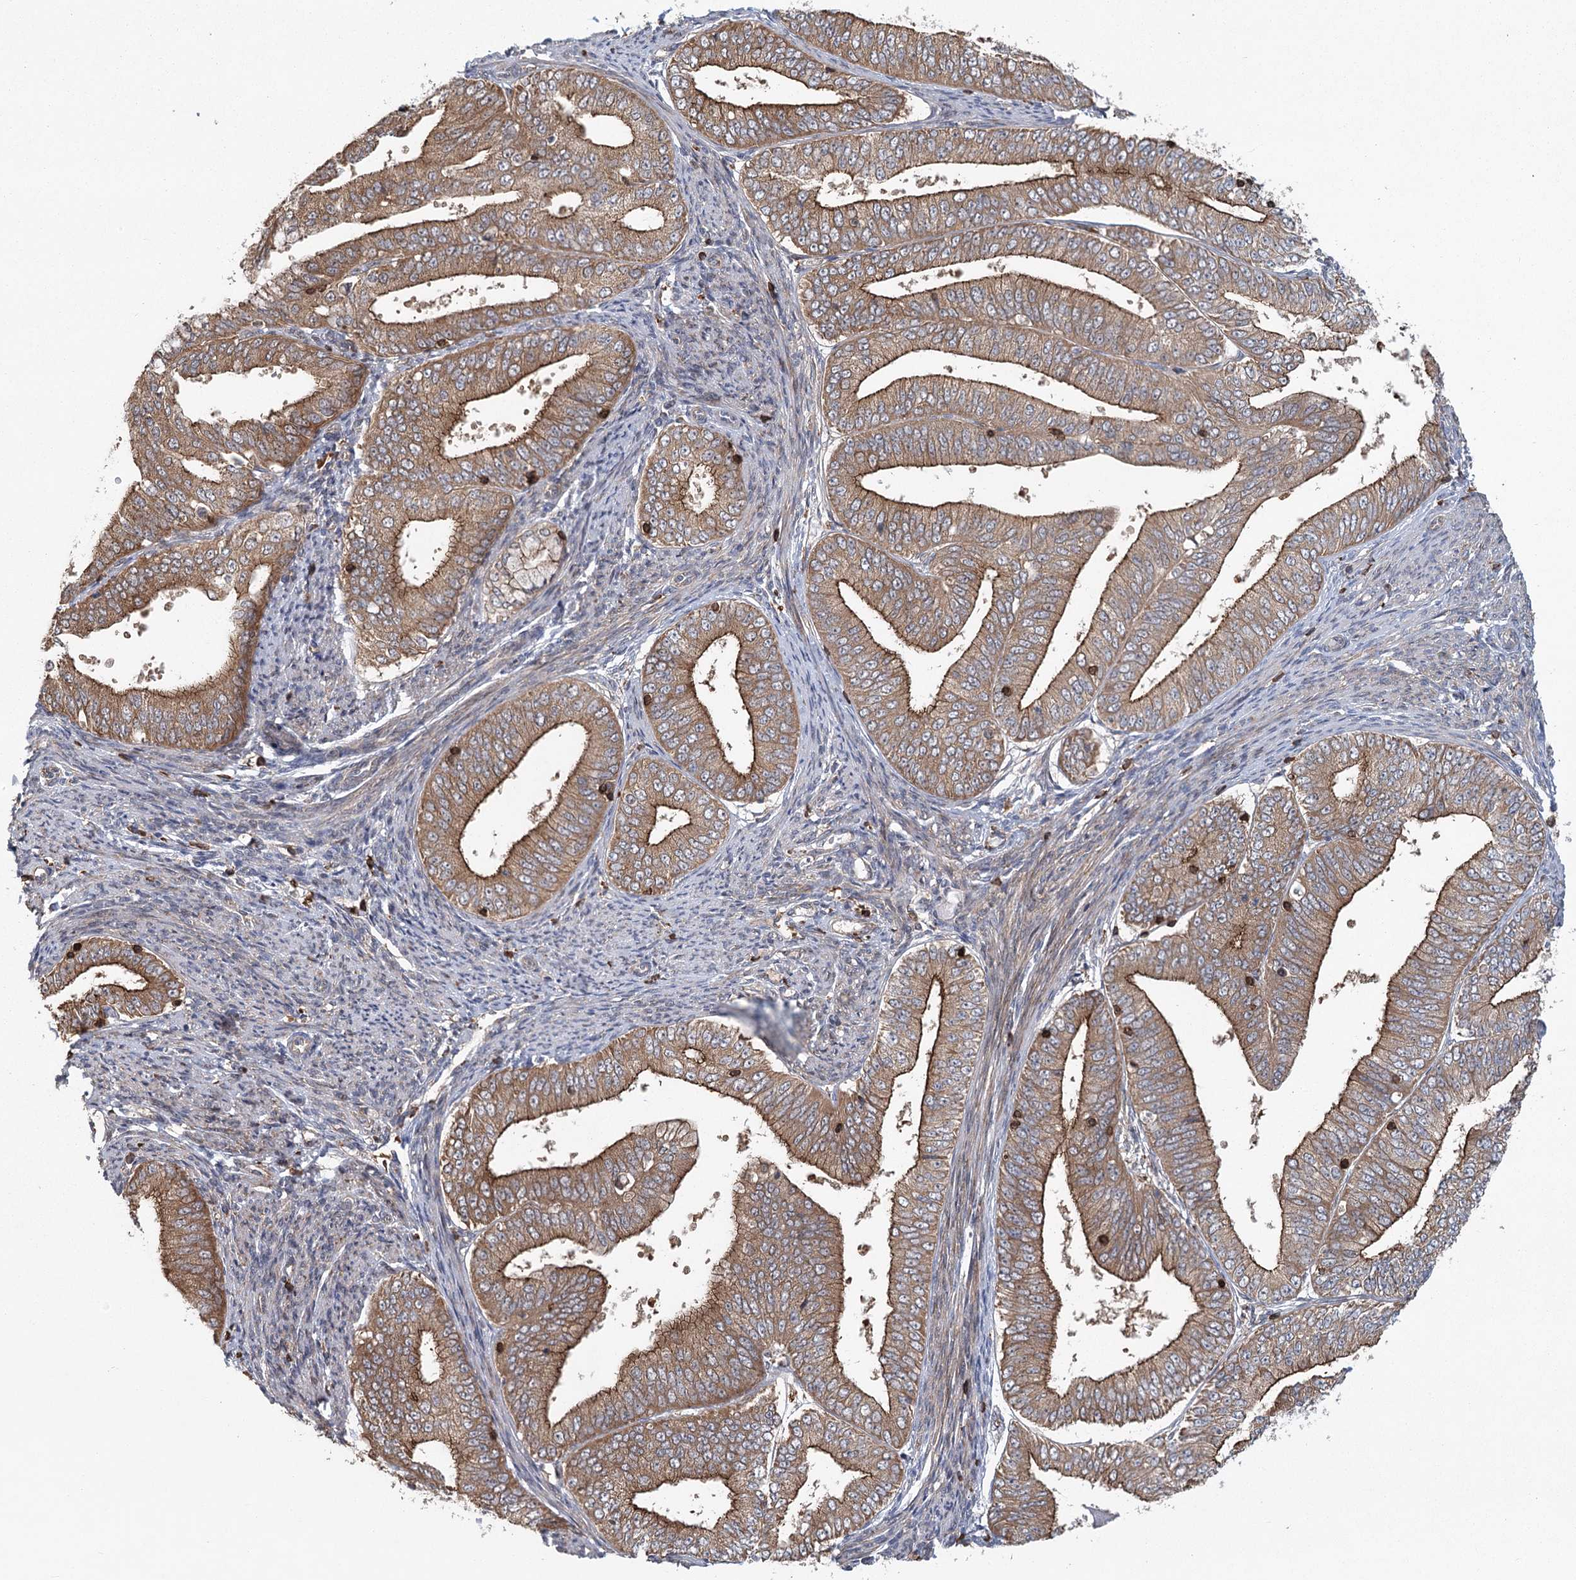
{"staining": {"intensity": "strong", "quantity": ">75%", "location": "cytoplasmic/membranous"}, "tissue": "endometrial cancer", "cell_type": "Tumor cells", "image_type": "cancer", "snomed": [{"axis": "morphology", "description": "Adenocarcinoma, NOS"}, {"axis": "topography", "description": "Endometrium"}], "caption": "High-power microscopy captured an immunohistochemistry (IHC) histopathology image of endometrial adenocarcinoma, revealing strong cytoplasmic/membranous staining in approximately >75% of tumor cells. Nuclei are stained in blue.", "gene": "PLEKHA7", "patient": {"sex": "female", "age": 63}}